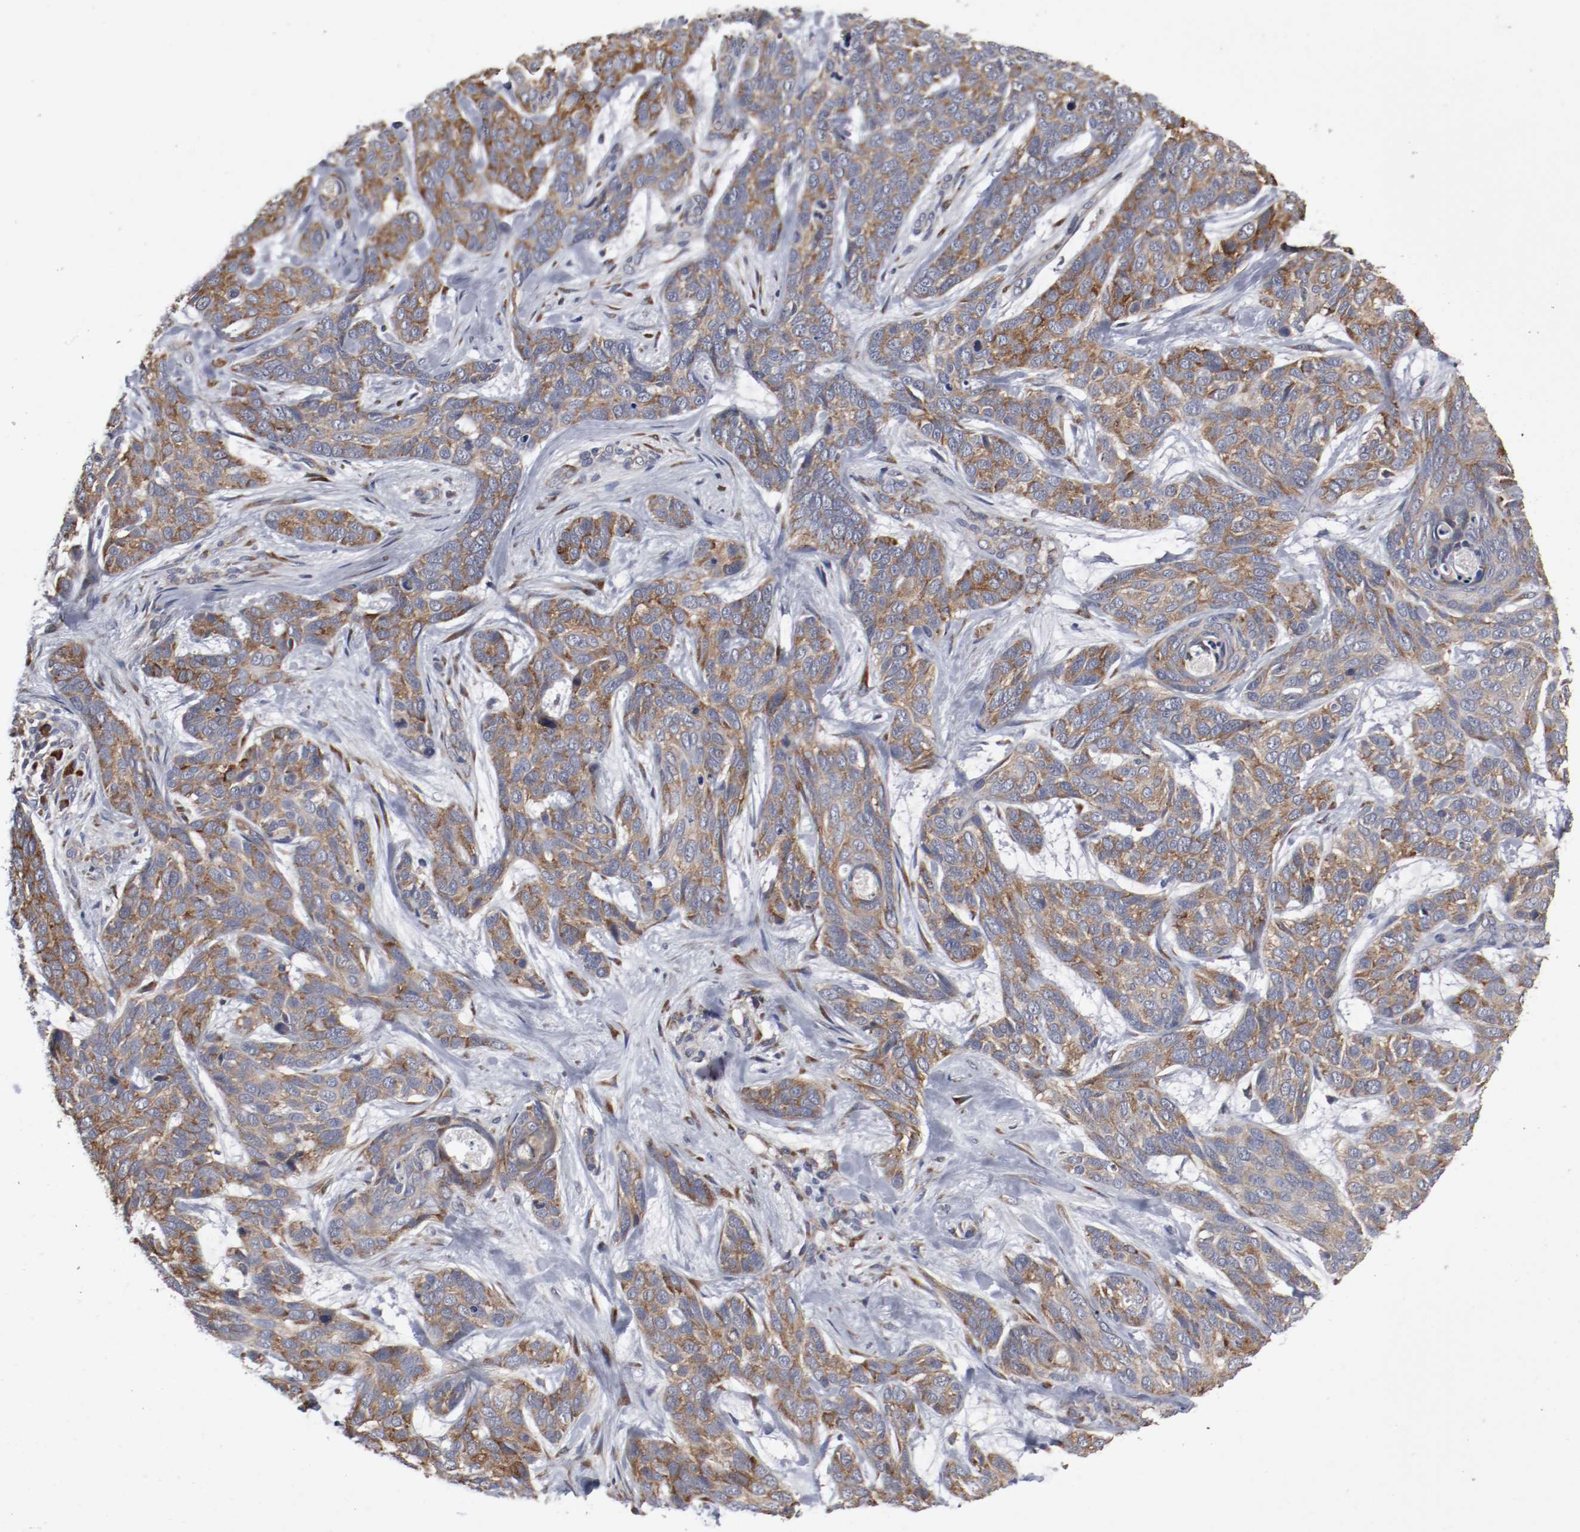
{"staining": {"intensity": "strong", "quantity": ">75%", "location": "cytoplasmic/membranous"}, "tissue": "skin cancer", "cell_type": "Tumor cells", "image_type": "cancer", "snomed": [{"axis": "morphology", "description": "Basal cell carcinoma"}, {"axis": "topography", "description": "Skin"}], "caption": "Immunohistochemical staining of human basal cell carcinoma (skin) displays high levels of strong cytoplasmic/membranous staining in approximately >75% of tumor cells.", "gene": "FKBP3", "patient": {"sex": "male", "age": 87}}